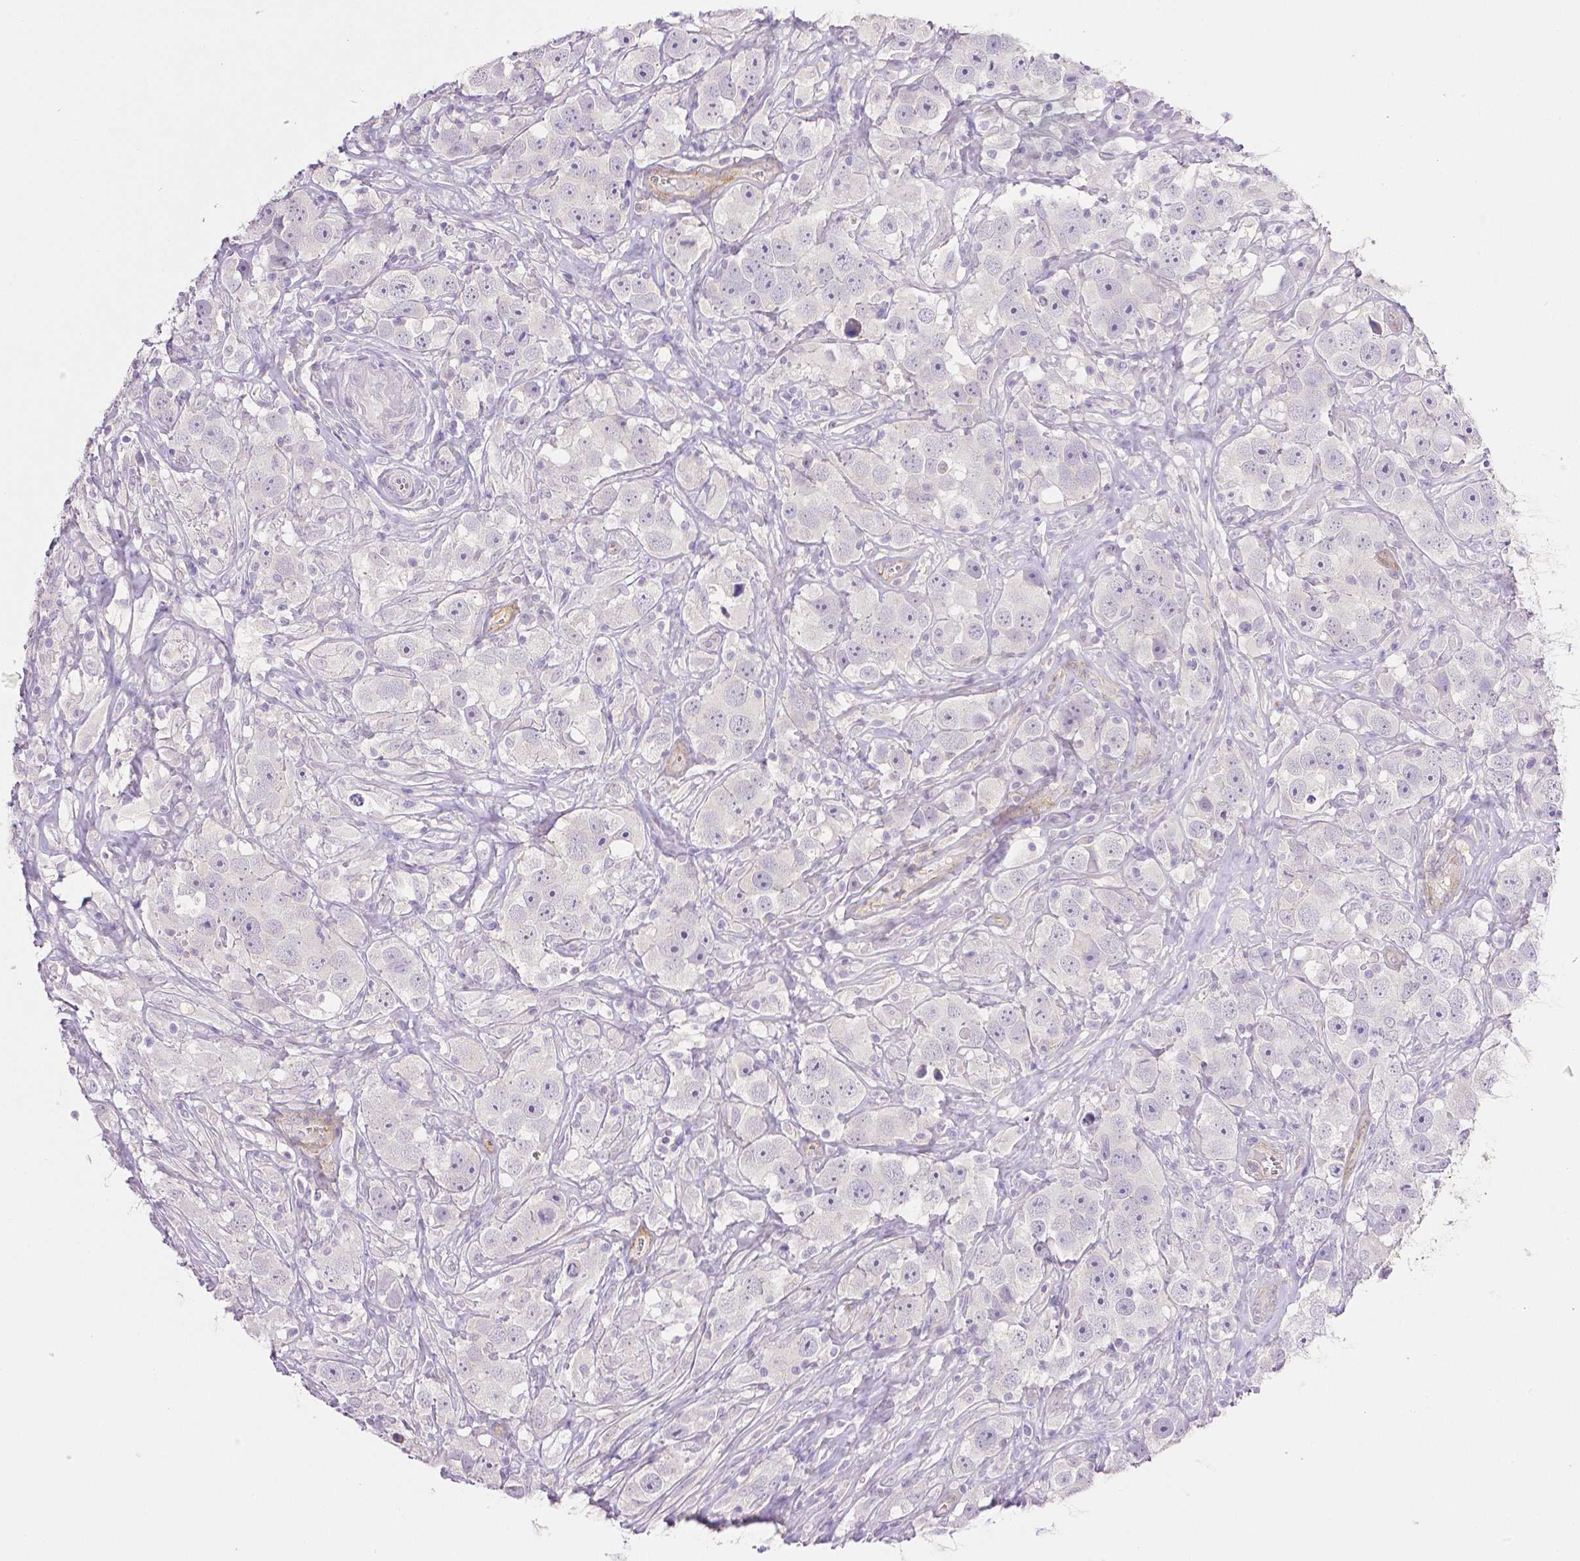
{"staining": {"intensity": "negative", "quantity": "none", "location": "none"}, "tissue": "testis cancer", "cell_type": "Tumor cells", "image_type": "cancer", "snomed": [{"axis": "morphology", "description": "Seminoma, NOS"}, {"axis": "topography", "description": "Testis"}], "caption": "IHC photomicrograph of neoplastic tissue: human testis cancer stained with DAB shows no significant protein expression in tumor cells.", "gene": "THY1", "patient": {"sex": "male", "age": 49}}